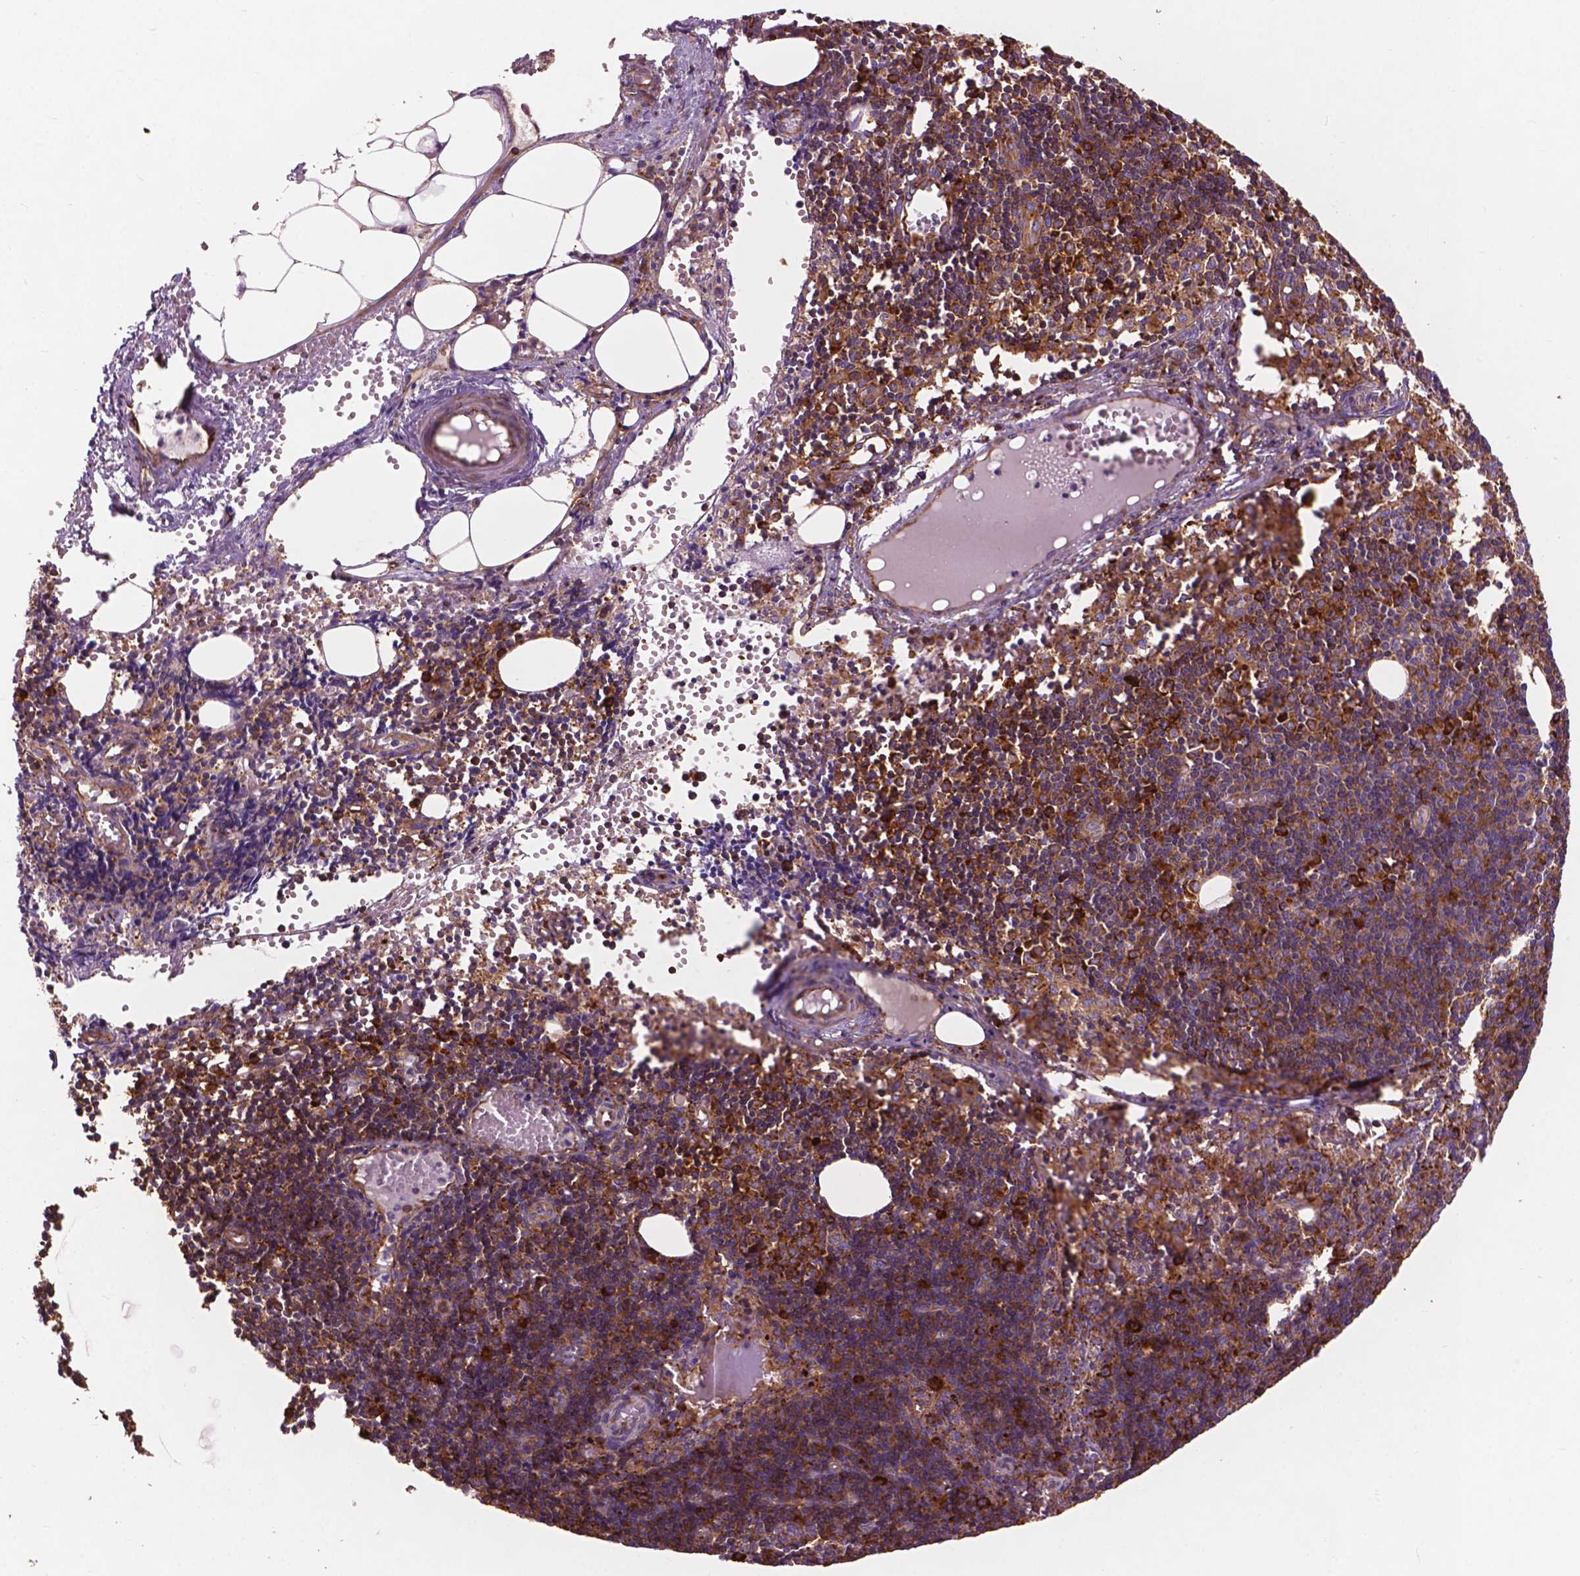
{"staining": {"intensity": "moderate", "quantity": ">75%", "location": "cytoplasmic/membranous"}, "tissue": "lymph node", "cell_type": "Germinal center cells", "image_type": "normal", "snomed": [{"axis": "morphology", "description": "Normal tissue, NOS"}, {"axis": "topography", "description": "Lymph node"}], "caption": "Lymph node stained for a protein displays moderate cytoplasmic/membranous positivity in germinal center cells. (DAB (3,3'-diaminobenzidine) = brown stain, brightfield microscopy at high magnification).", "gene": "RPL37A", "patient": {"sex": "female", "age": 41}}